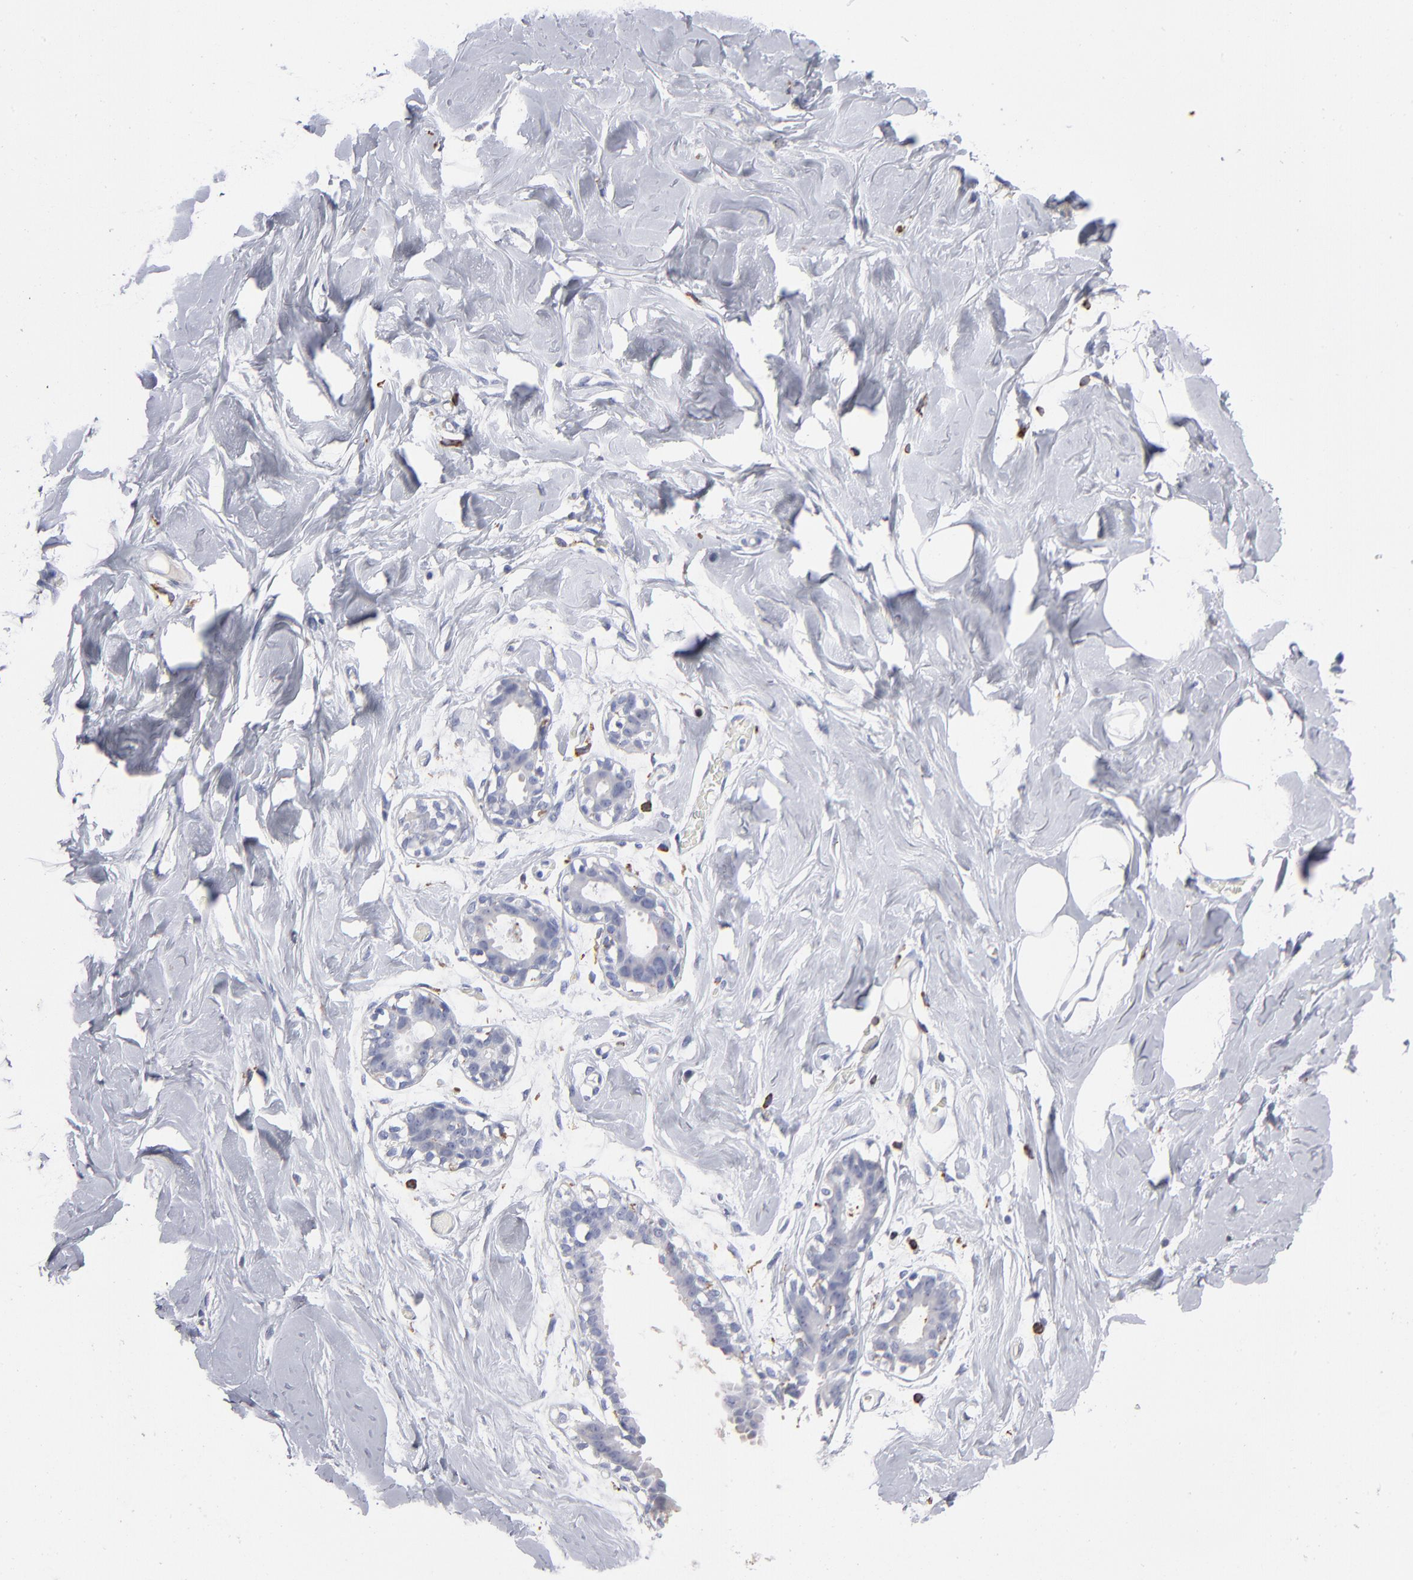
{"staining": {"intensity": "negative", "quantity": "none", "location": "none"}, "tissue": "breast", "cell_type": "Adipocytes", "image_type": "normal", "snomed": [{"axis": "morphology", "description": "Normal tissue, NOS"}, {"axis": "topography", "description": "Breast"}, {"axis": "topography", "description": "Adipose tissue"}], "caption": "This is an immunohistochemistry histopathology image of benign breast. There is no positivity in adipocytes.", "gene": "CD180", "patient": {"sex": "female", "age": 25}}